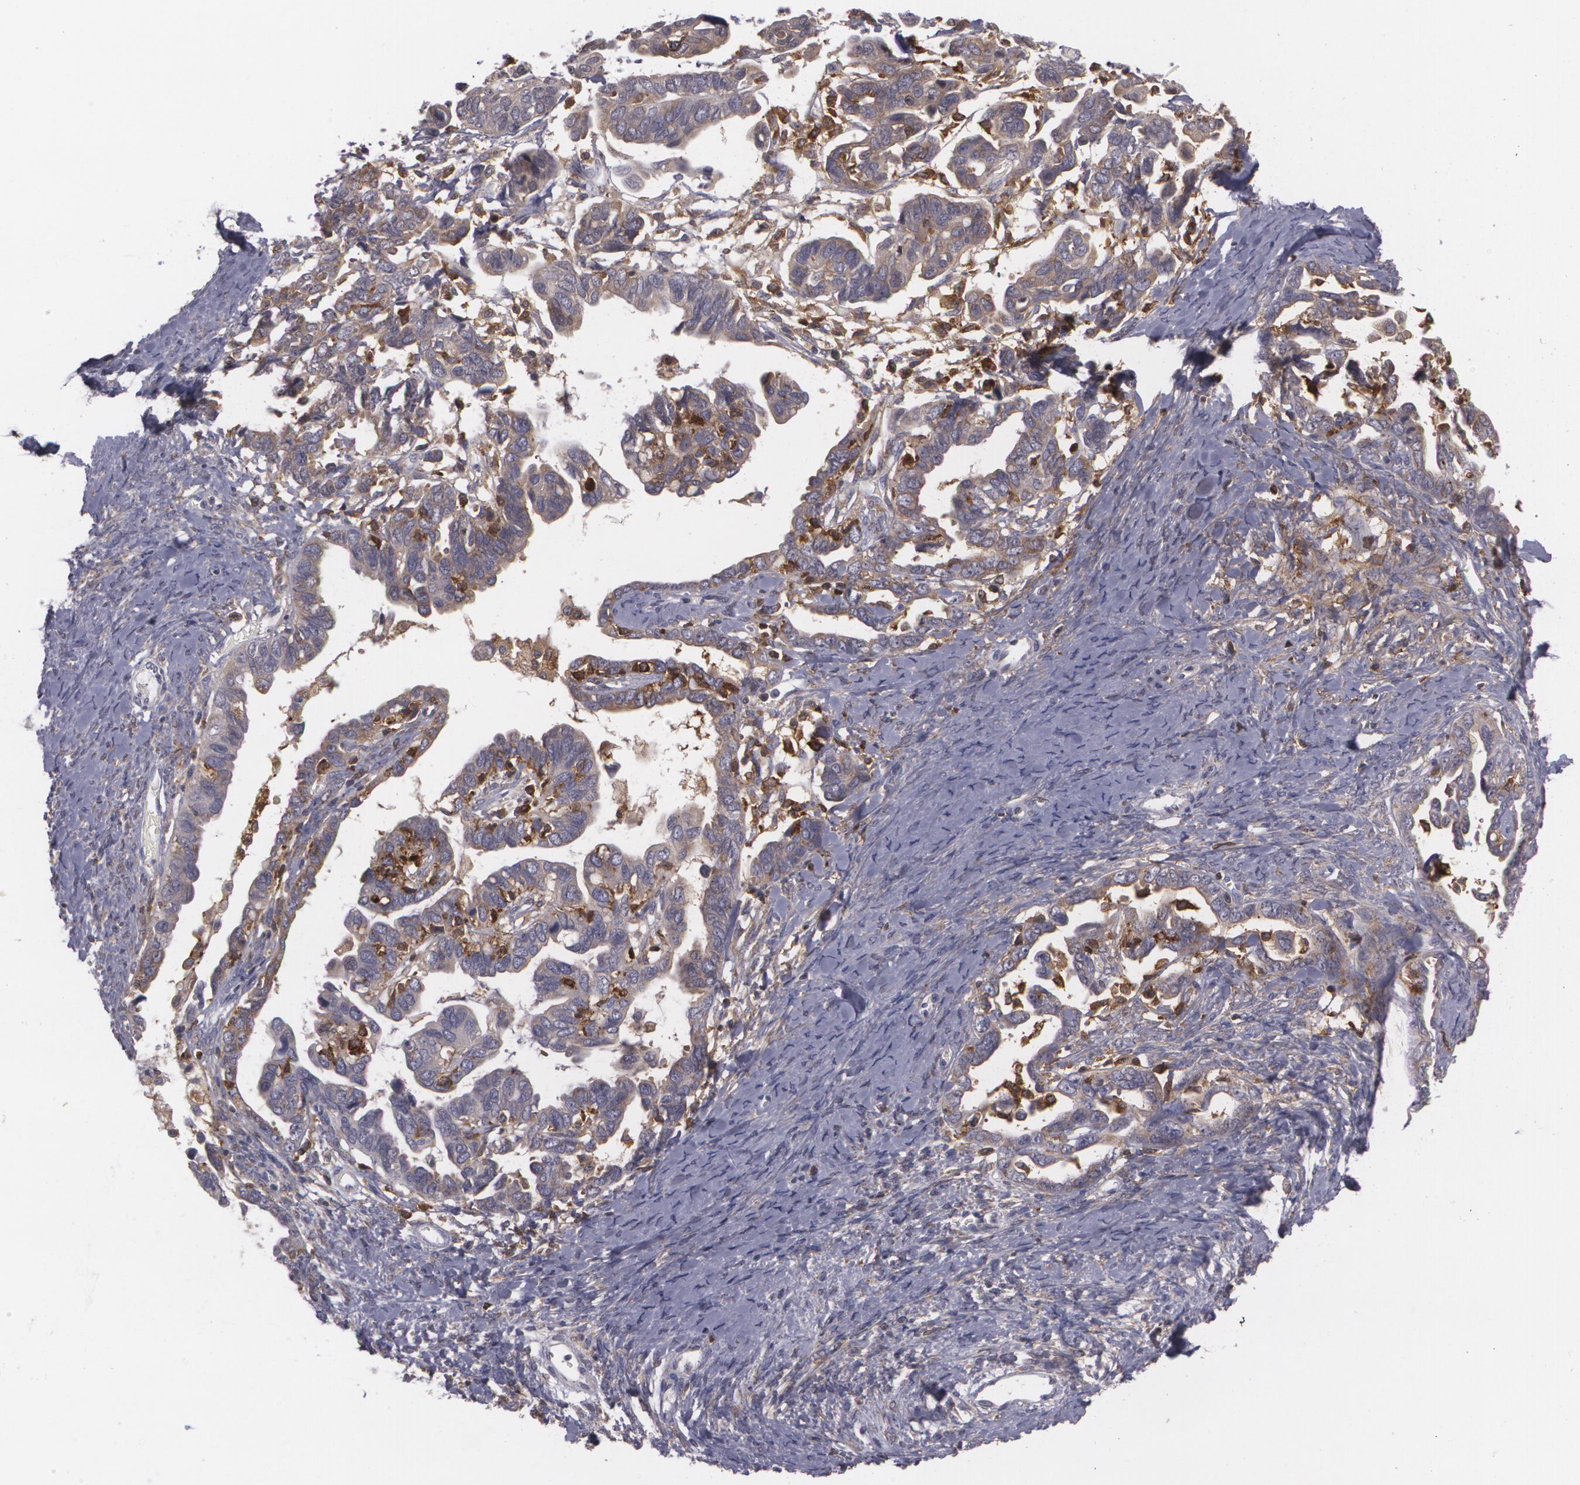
{"staining": {"intensity": "weak", "quantity": "25%-75%", "location": "cytoplasmic/membranous"}, "tissue": "ovarian cancer", "cell_type": "Tumor cells", "image_type": "cancer", "snomed": [{"axis": "morphology", "description": "Cystadenocarcinoma, serous, NOS"}, {"axis": "topography", "description": "Ovary"}], "caption": "A histopathology image of human ovarian cancer stained for a protein exhibits weak cytoplasmic/membranous brown staining in tumor cells.", "gene": "BIN1", "patient": {"sex": "female", "age": 69}}